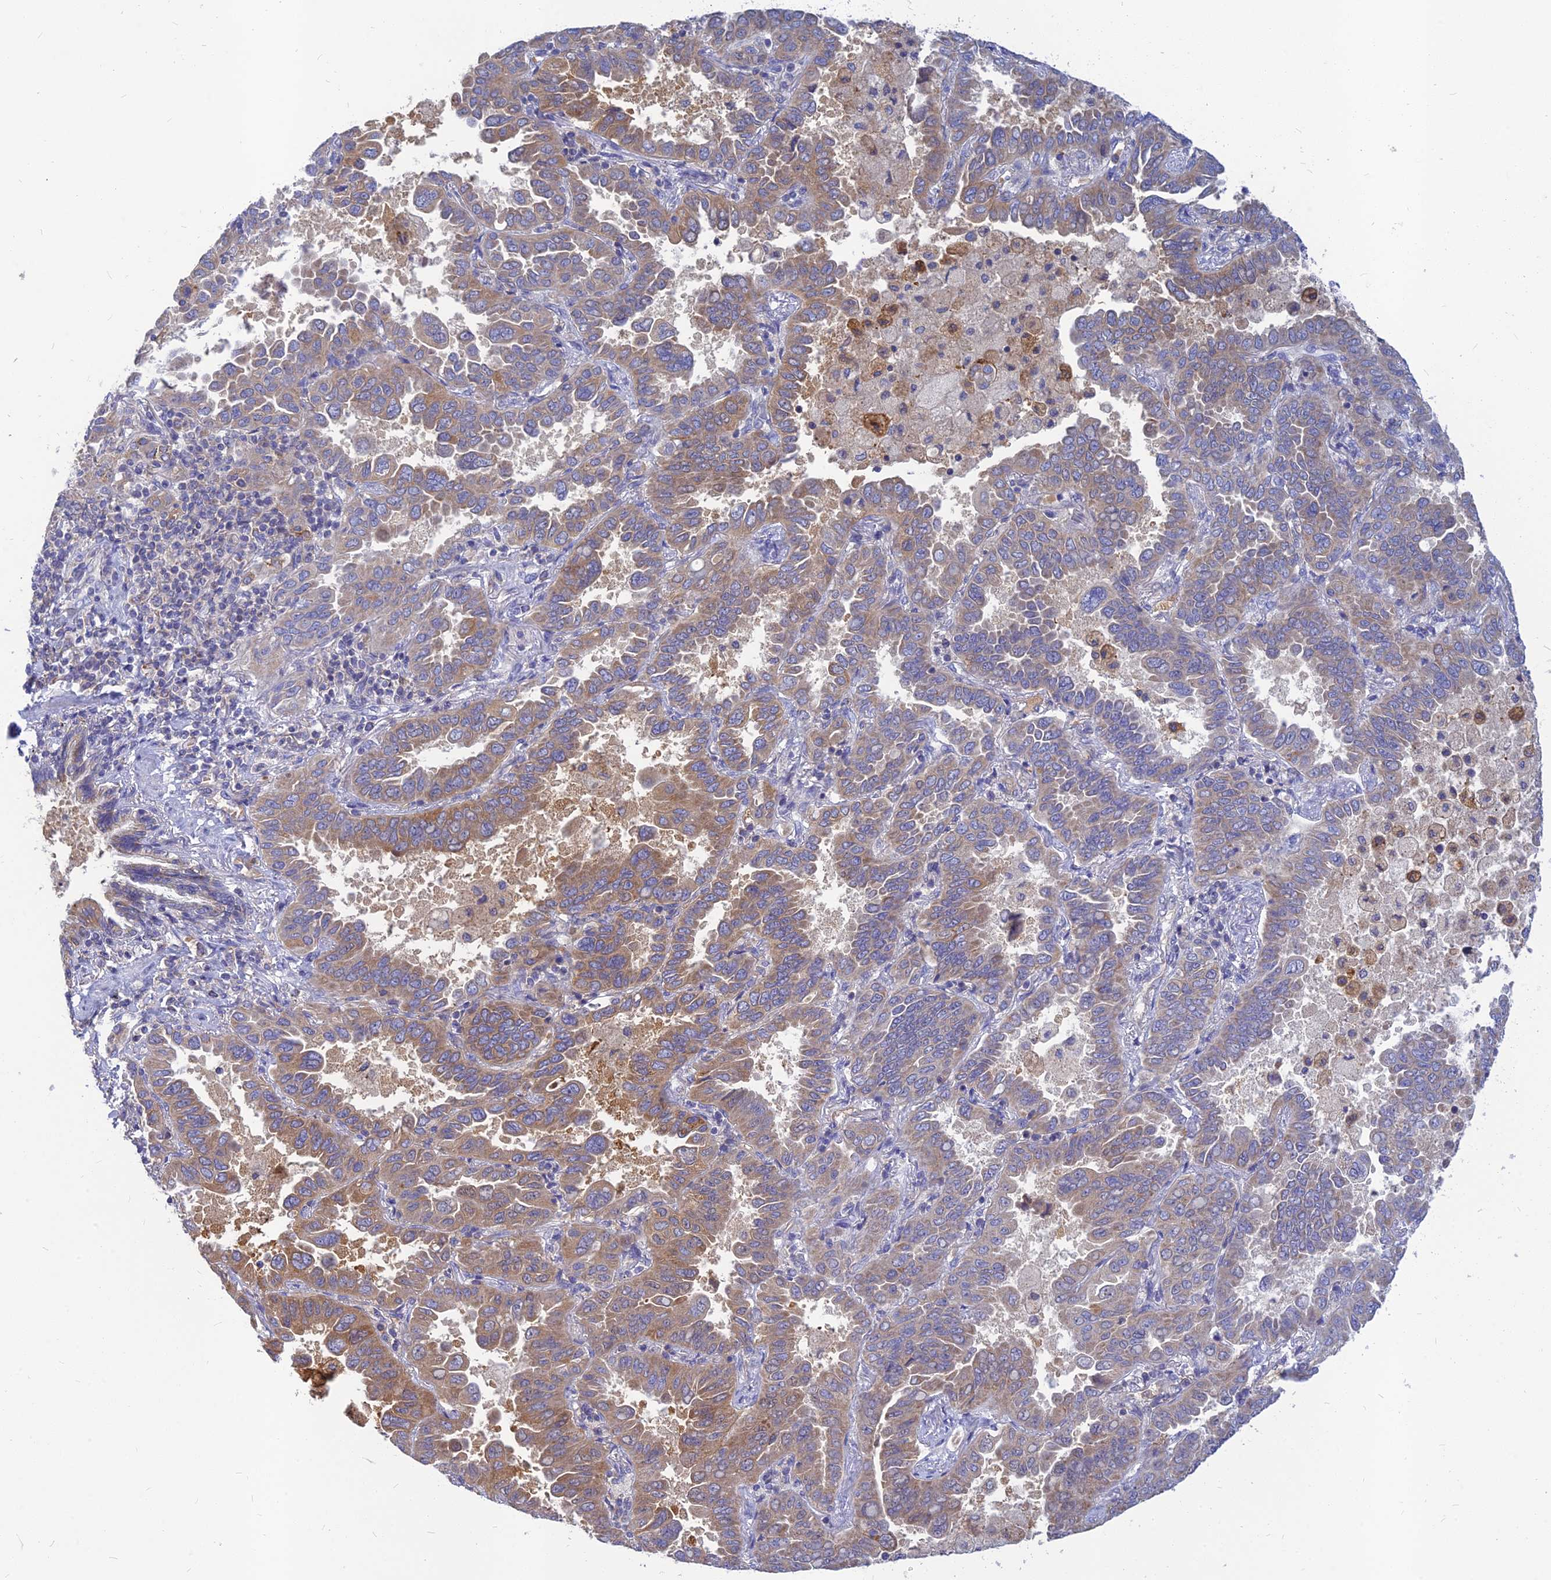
{"staining": {"intensity": "moderate", "quantity": ">75%", "location": "cytoplasmic/membranous"}, "tissue": "lung cancer", "cell_type": "Tumor cells", "image_type": "cancer", "snomed": [{"axis": "morphology", "description": "Adenocarcinoma, NOS"}, {"axis": "topography", "description": "Lung"}], "caption": "Moderate cytoplasmic/membranous protein staining is appreciated in approximately >75% of tumor cells in adenocarcinoma (lung). The protein is stained brown, and the nuclei are stained in blue (DAB IHC with brightfield microscopy, high magnification).", "gene": "CACNA1B", "patient": {"sex": "male", "age": 64}}